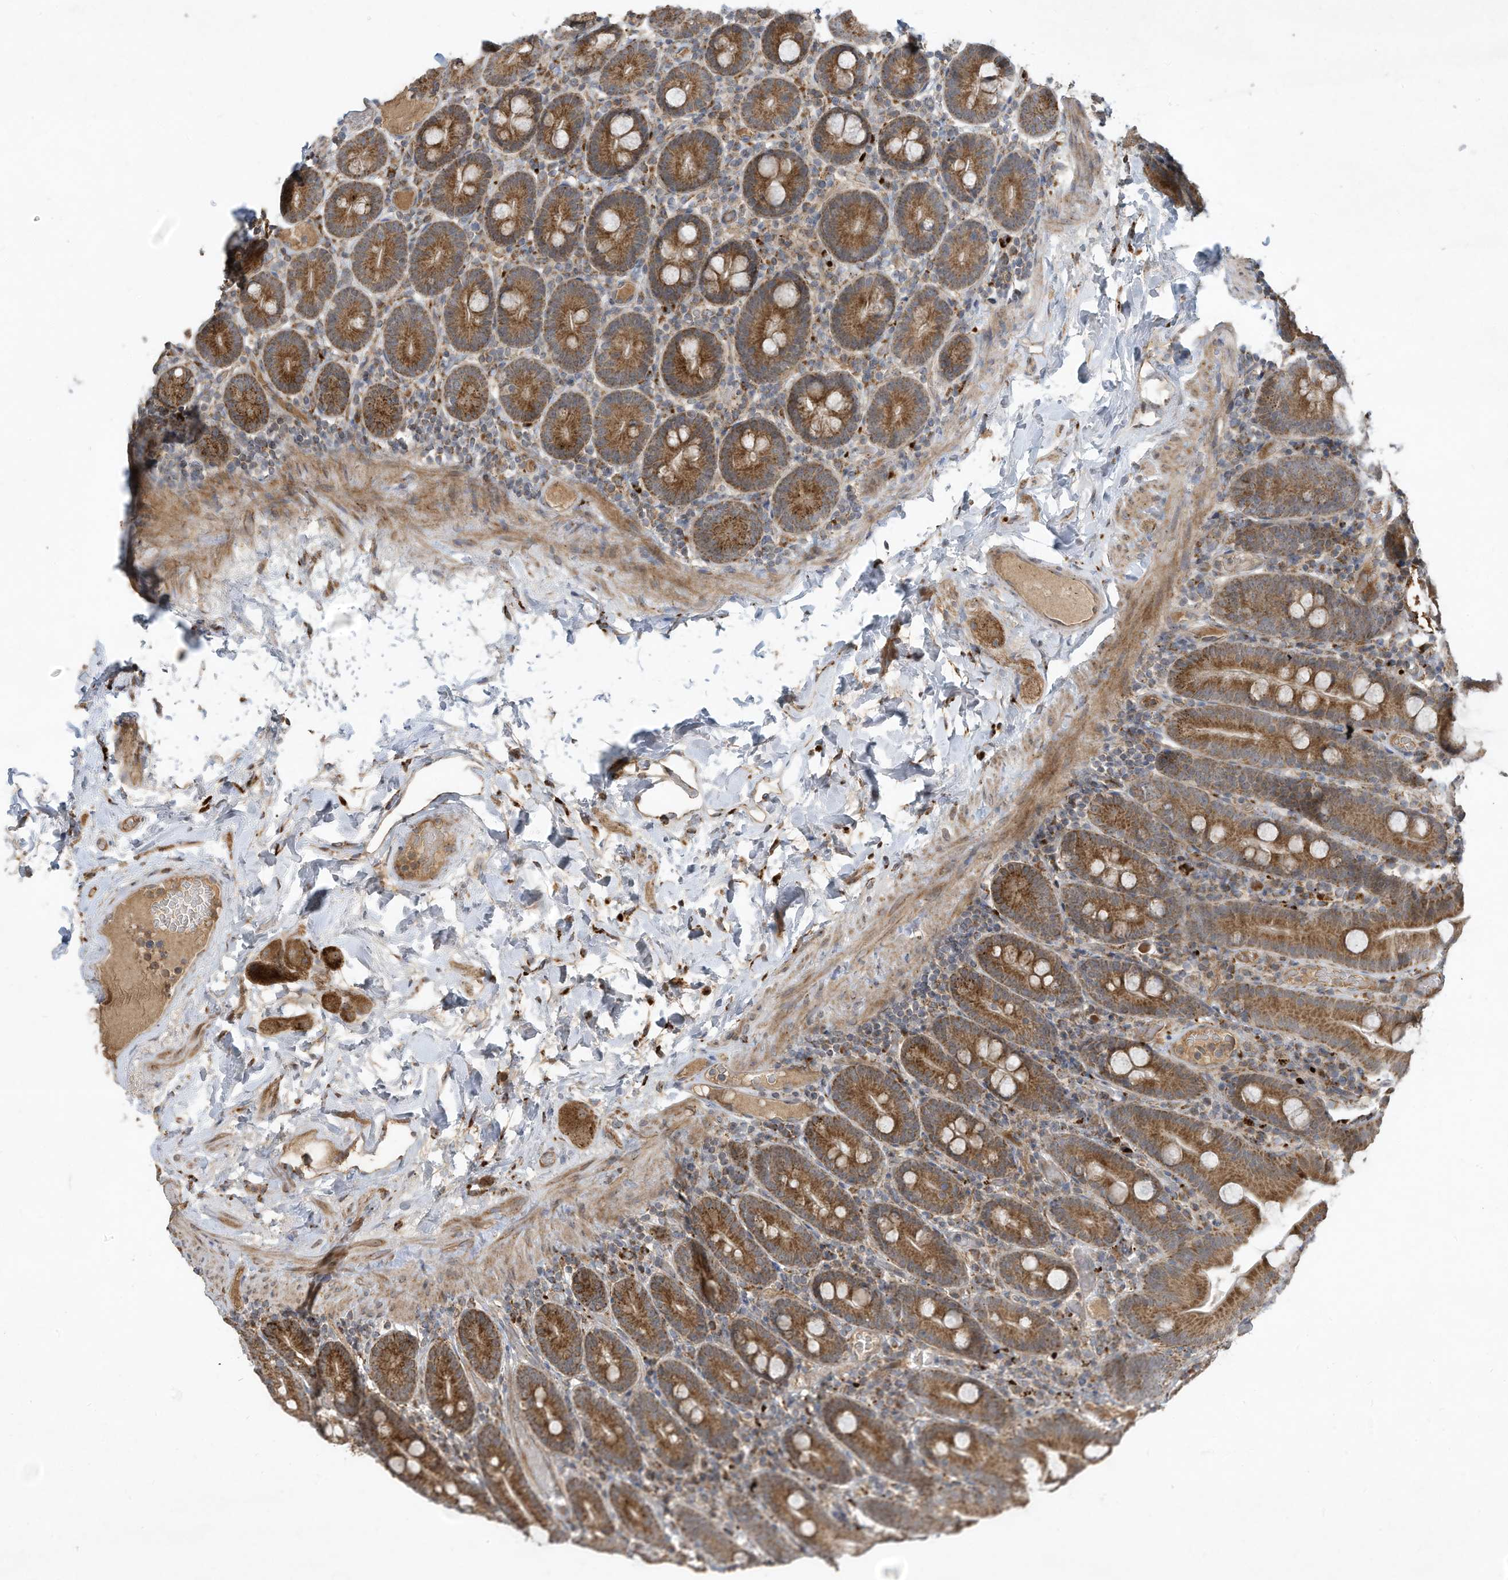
{"staining": {"intensity": "strong", "quantity": ">75%", "location": "cytoplasmic/membranous"}, "tissue": "duodenum", "cell_type": "Glandular cells", "image_type": "normal", "snomed": [{"axis": "morphology", "description": "Normal tissue, NOS"}, {"axis": "topography", "description": "Duodenum"}], "caption": "Protein staining demonstrates strong cytoplasmic/membranous staining in about >75% of glandular cells in normal duodenum.", "gene": "C2orf74", "patient": {"sex": "male", "age": 55}}